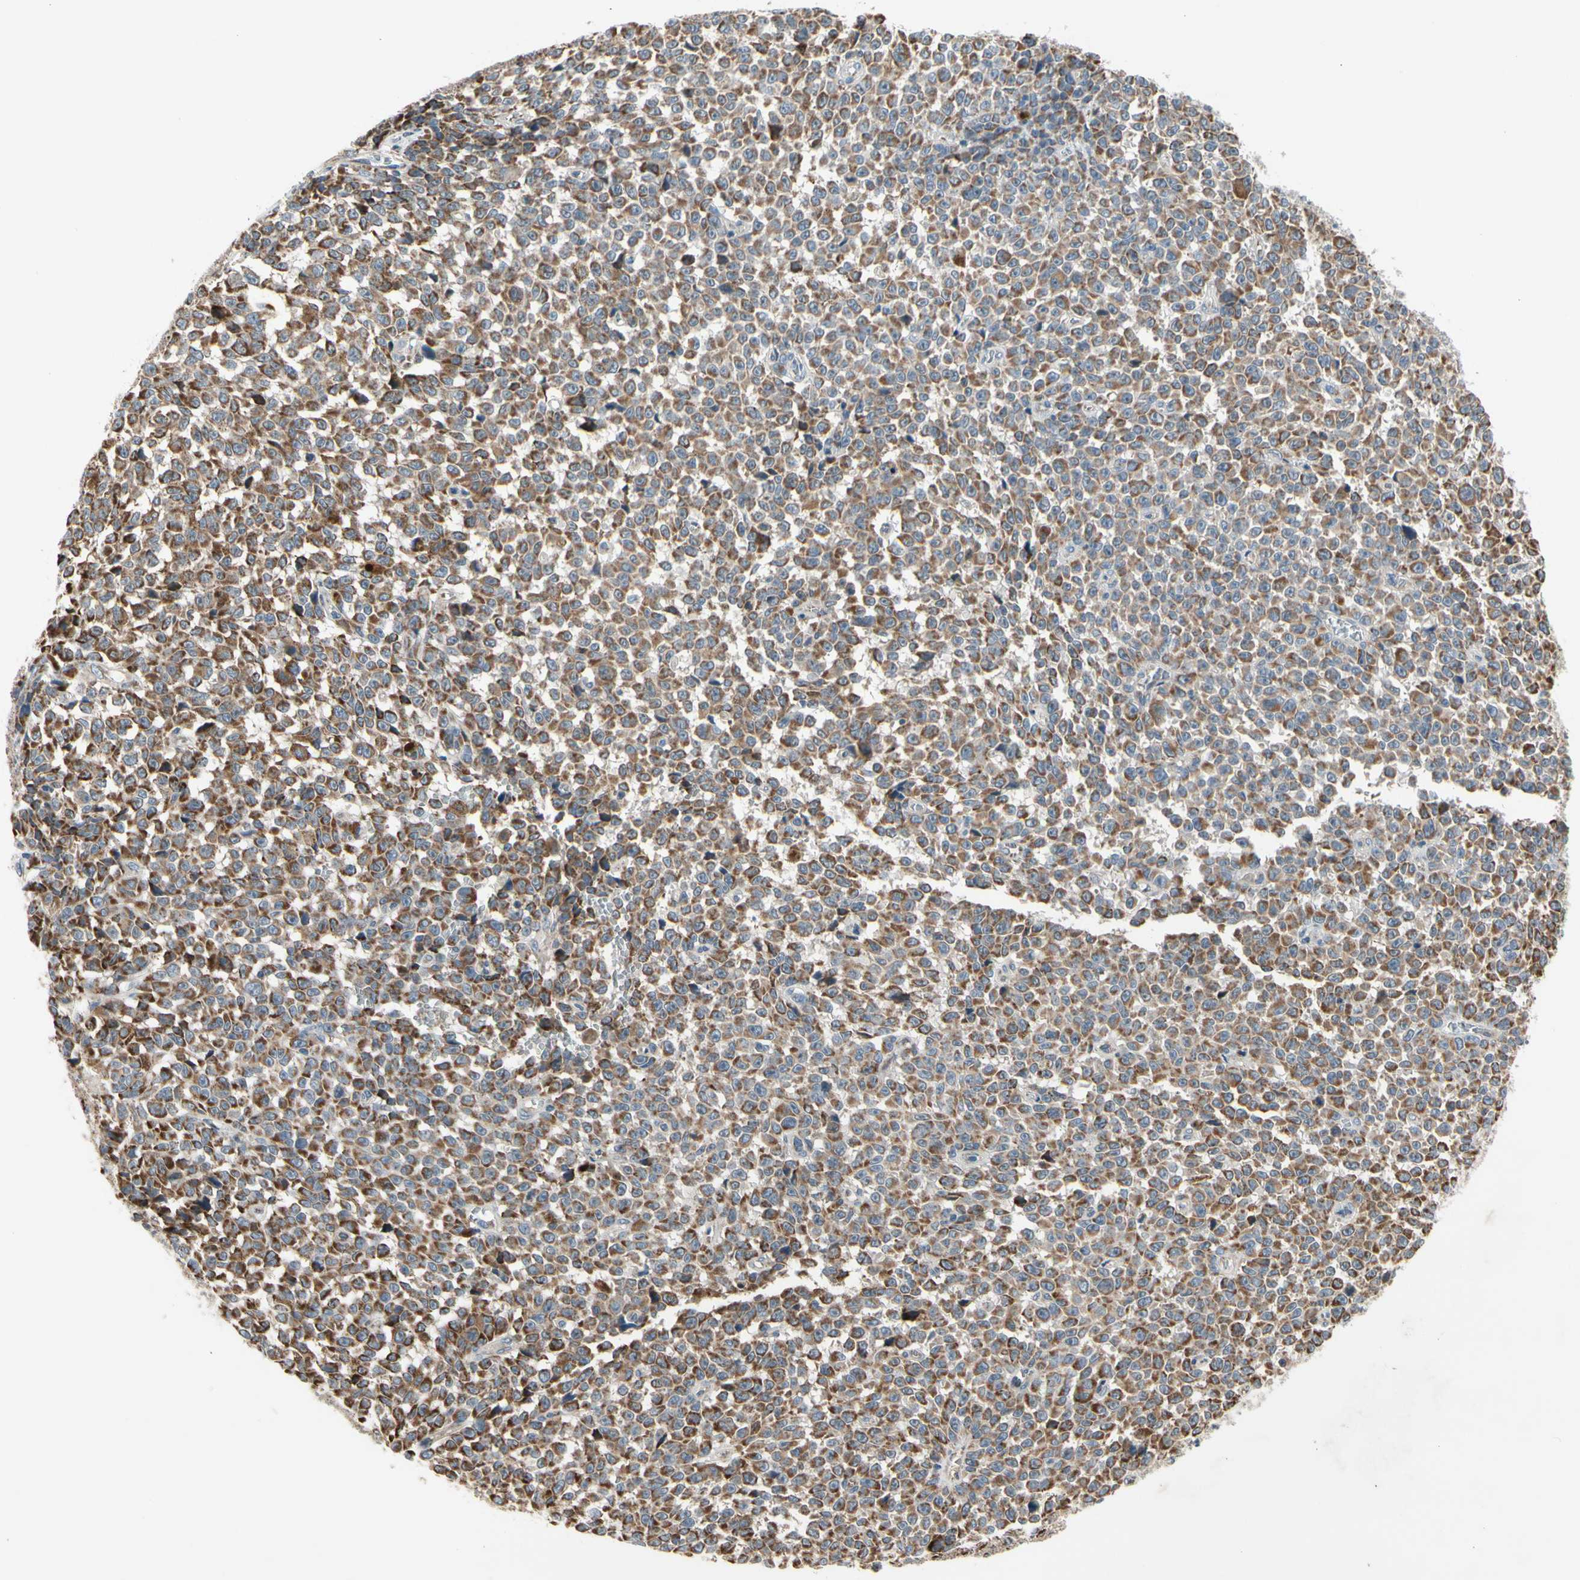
{"staining": {"intensity": "moderate", "quantity": ">75%", "location": "cytoplasmic/membranous"}, "tissue": "melanoma", "cell_type": "Tumor cells", "image_type": "cancer", "snomed": [{"axis": "morphology", "description": "Malignant melanoma, NOS"}, {"axis": "topography", "description": "Skin"}], "caption": "The histopathology image reveals a brown stain indicating the presence of a protein in the cytoplasmic/membranous of tumor cells in melanoma.", "gene": "NPHP3", "patient": {"sex": "female", "age": 82}}